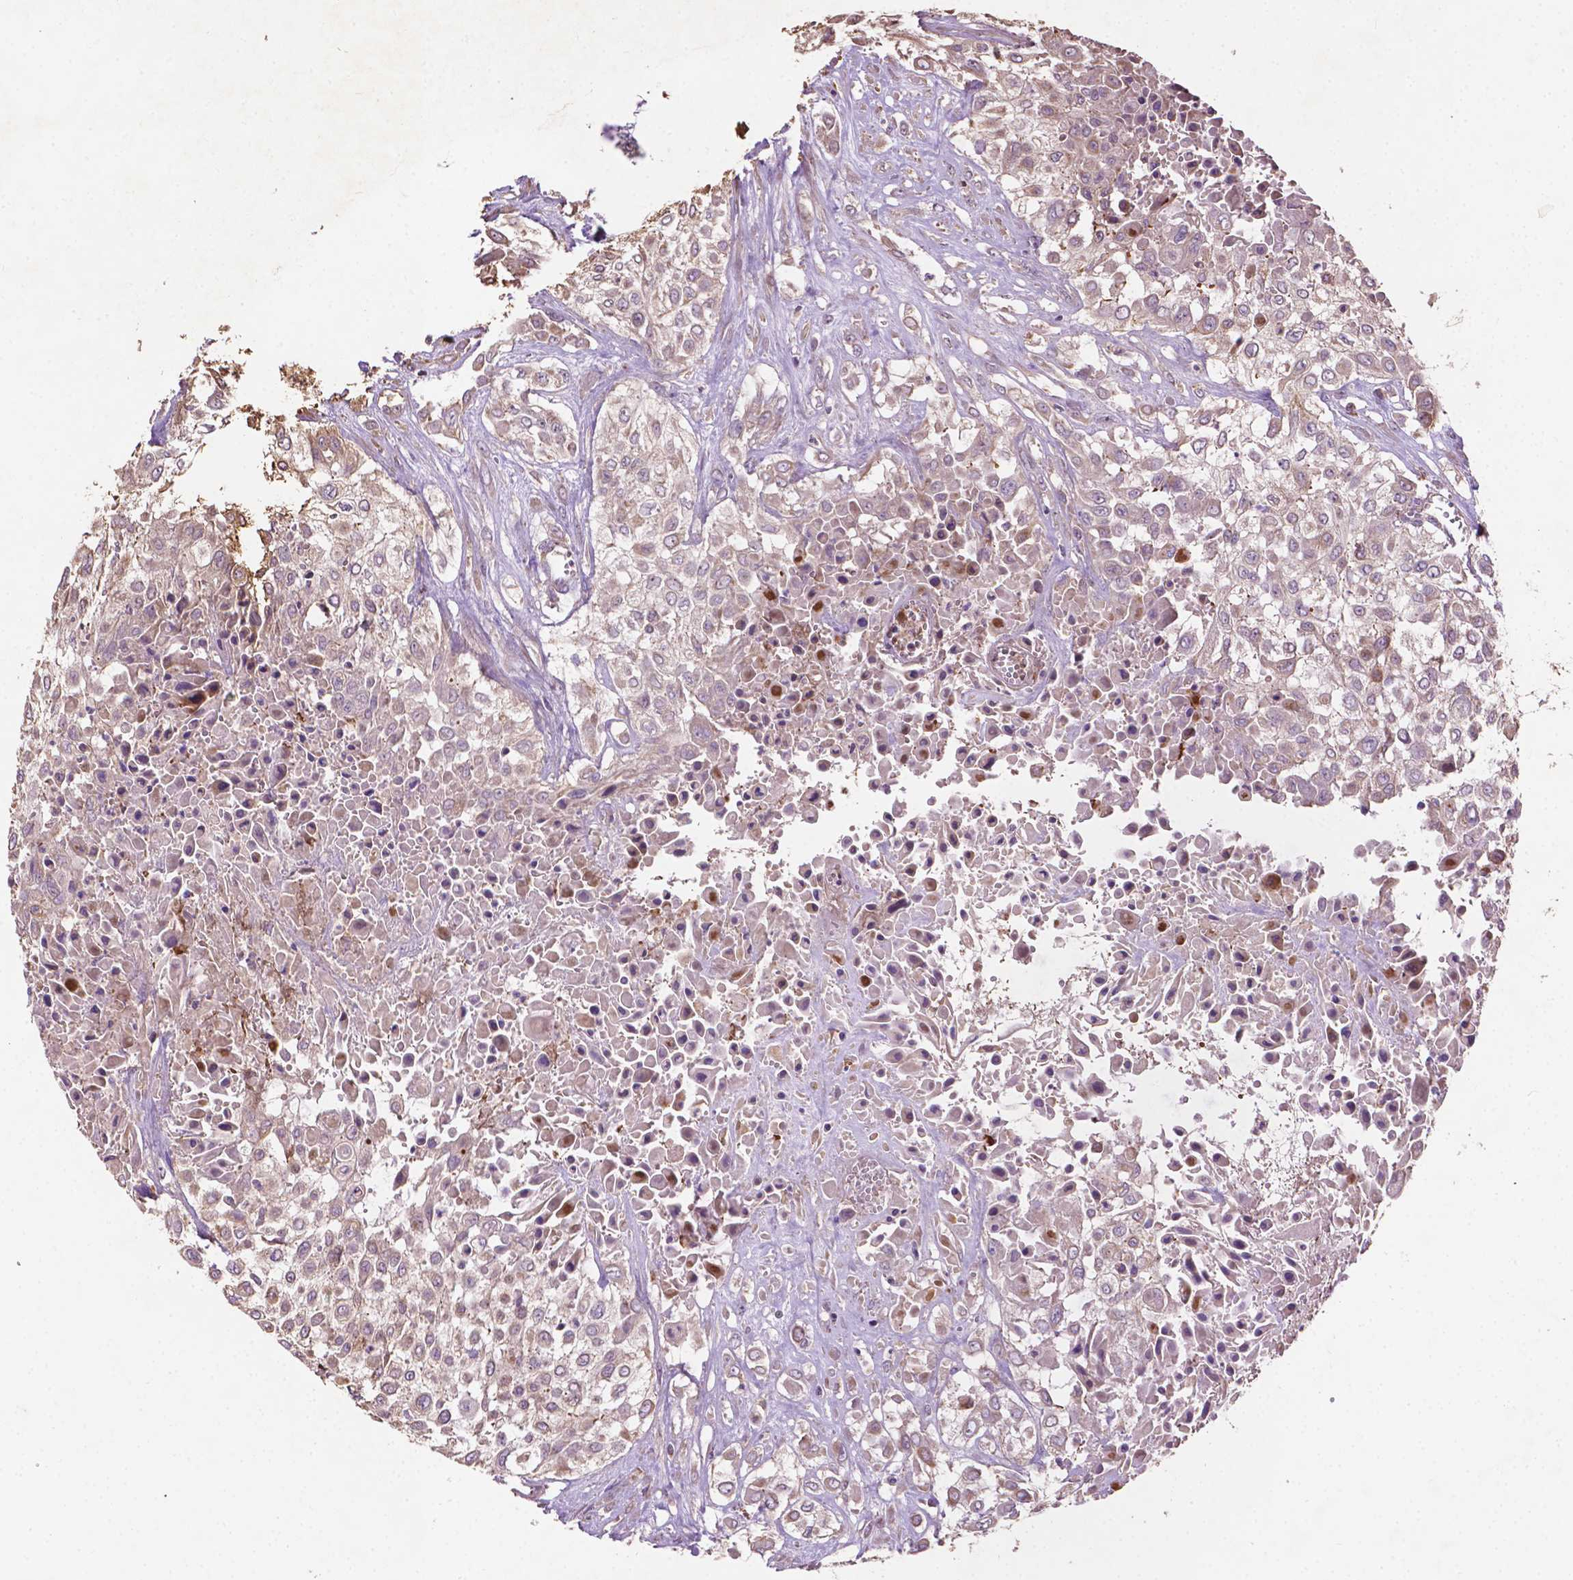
{"staining": {"intensity": "weak", "quantity": "25%-75%", "location": "cytoplasmic/membranous"}, "tissue": "urothelial cancer", "cell_type": "Tumor cells", "image_type": "cancer", "snomed": [{"axis": "morphology", "description": "Urothelial carcinoma, High grade"}, {"axis": "topography", "description": "Urinary bladder"}], "caption": "IHC micrograph of urothelial cancer stained for a protein (brown), which demonstrates low levels of weak cytoplasmic/membranous positivity in about 25%-75% of tumor cells.", "gene": "LRR1", "patient": {"sex": "male", "age": 57}}